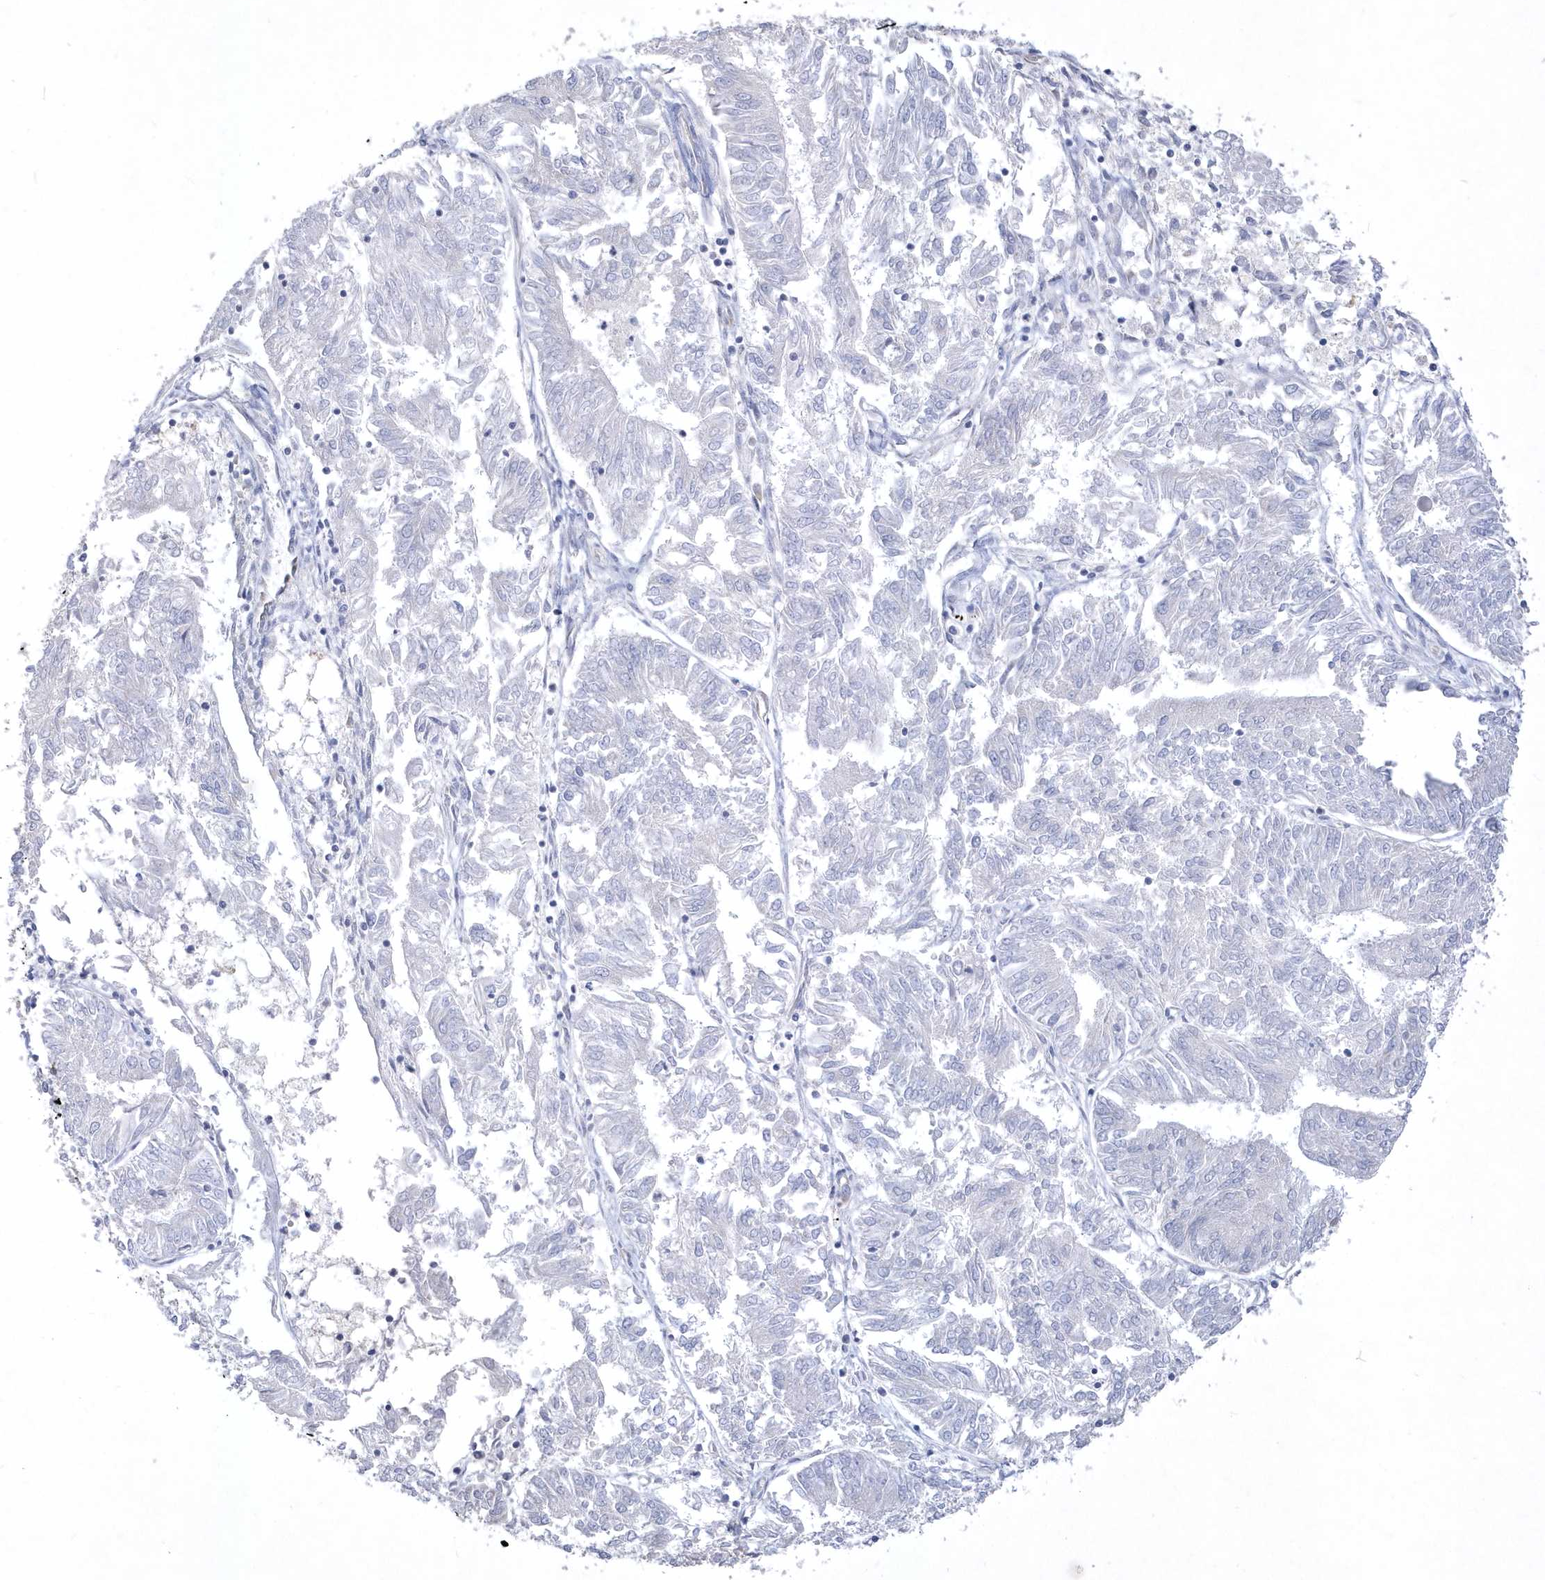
{"staining": {"intensity": "negative", "quantity": "none", "location": "none"}, "tissue": "endometrial cancer", "cell_type": "Tumor cells", "image_type": "cancer", "snomed": [{"axis": "morphology", "description": "Adenocarcinoma, NOS"}, {"axis": "topography", "description": "Endometrium"}], "caption": "Immunohistochemical staining of human adenocarcinoma (endometrial) displays no significant expression in tumor cells.", "gene": "DGAT1", "patient": {"sex": "female", "age": 58}}